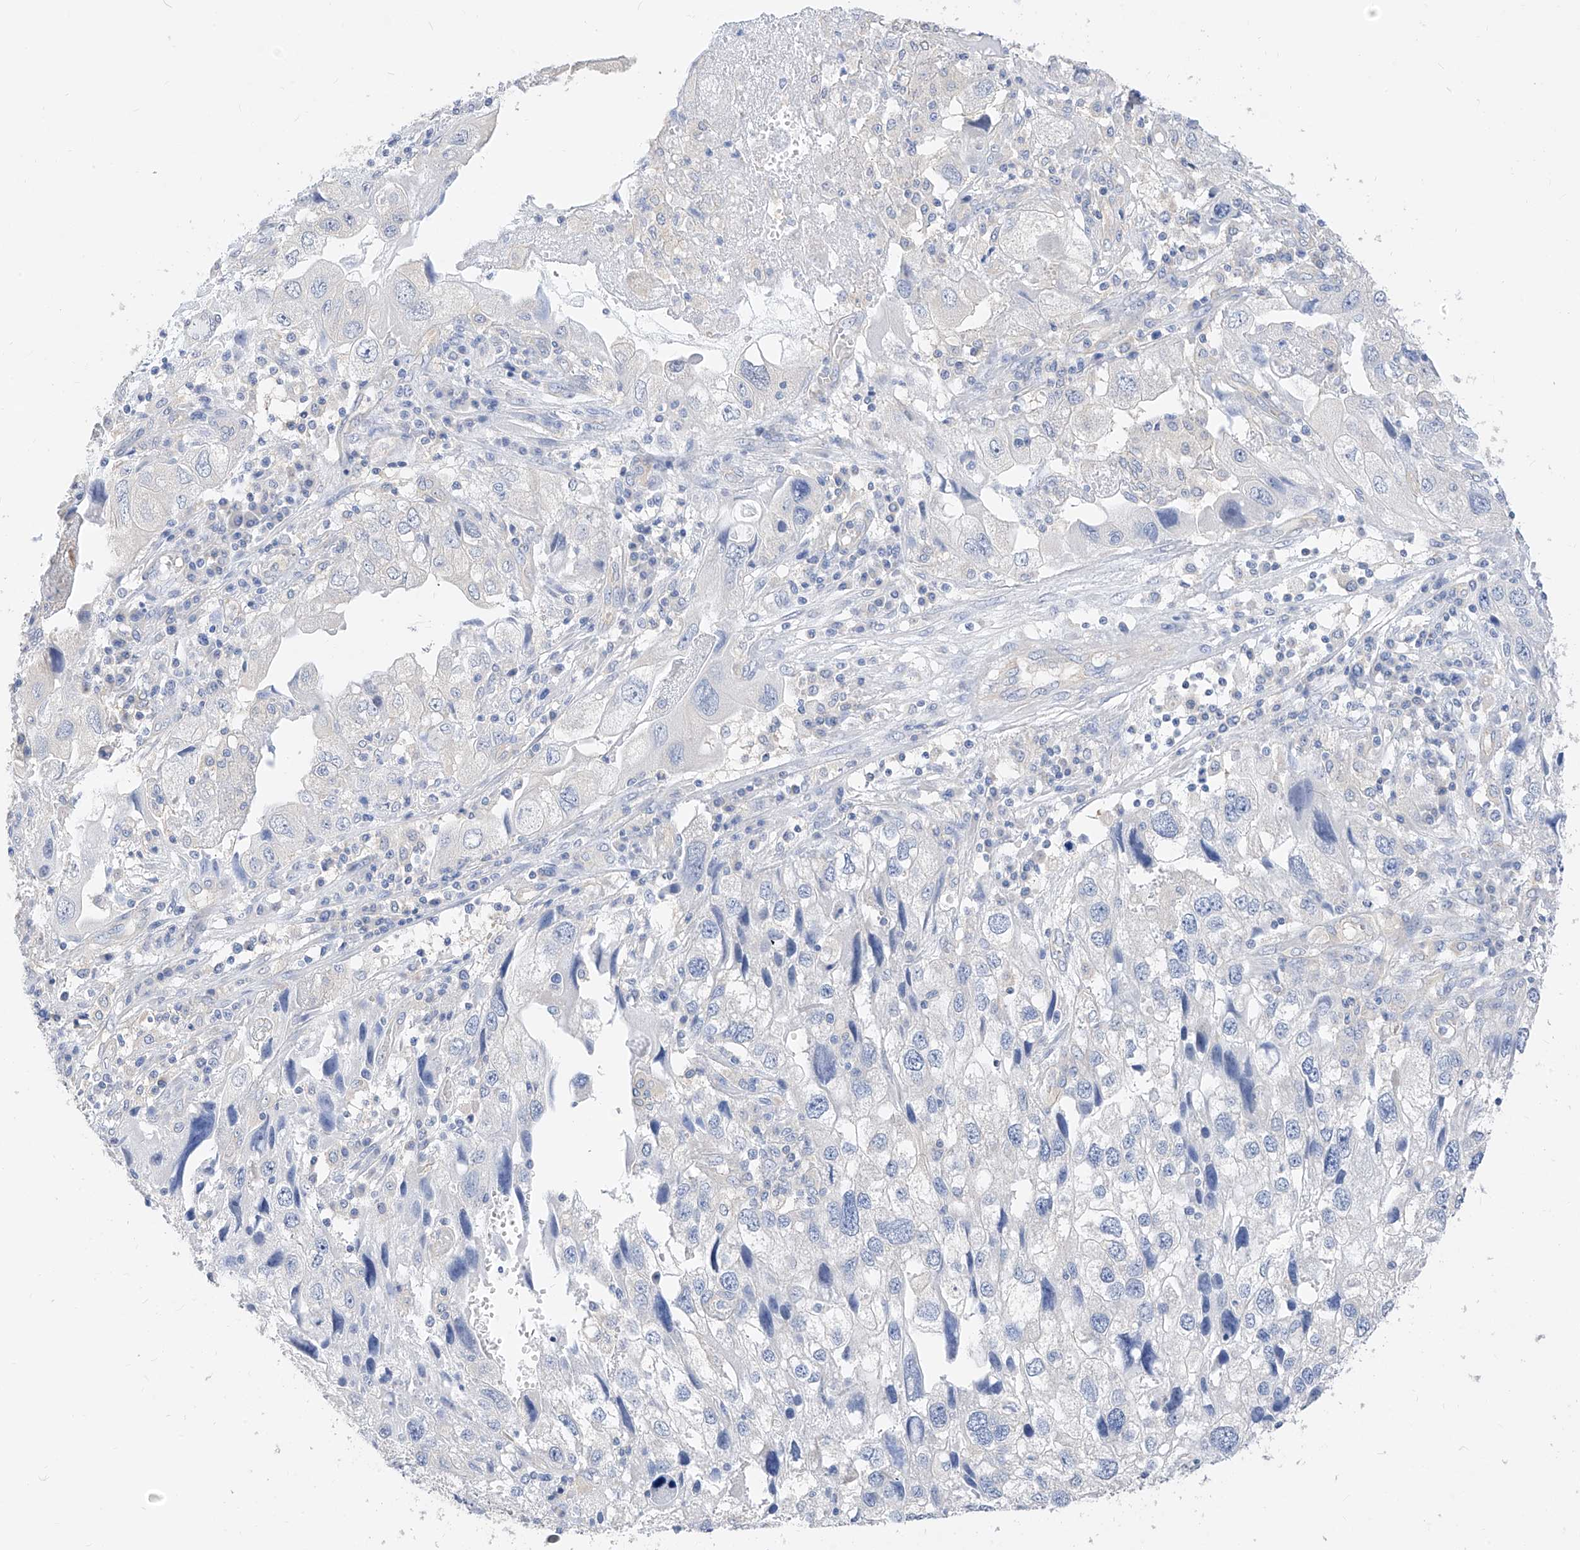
{"staining": {"intensity": "negative", "quantity": "none", "location": "none"}, "tissue": "endometrial cancer", "cell_type": "Tumor cells", "image_type": "cancer", "snomed": [{"axis": "morphology", "description": "Adenocarcinoma, NOS"}, {"axis": "topography", "description": "Endometrium"}], "caption": "Tumor cells are negative for protein expression in human endometrial cancer.", "gene": "ZZEF1", "patient": {"sex": "female", "age": 49}}